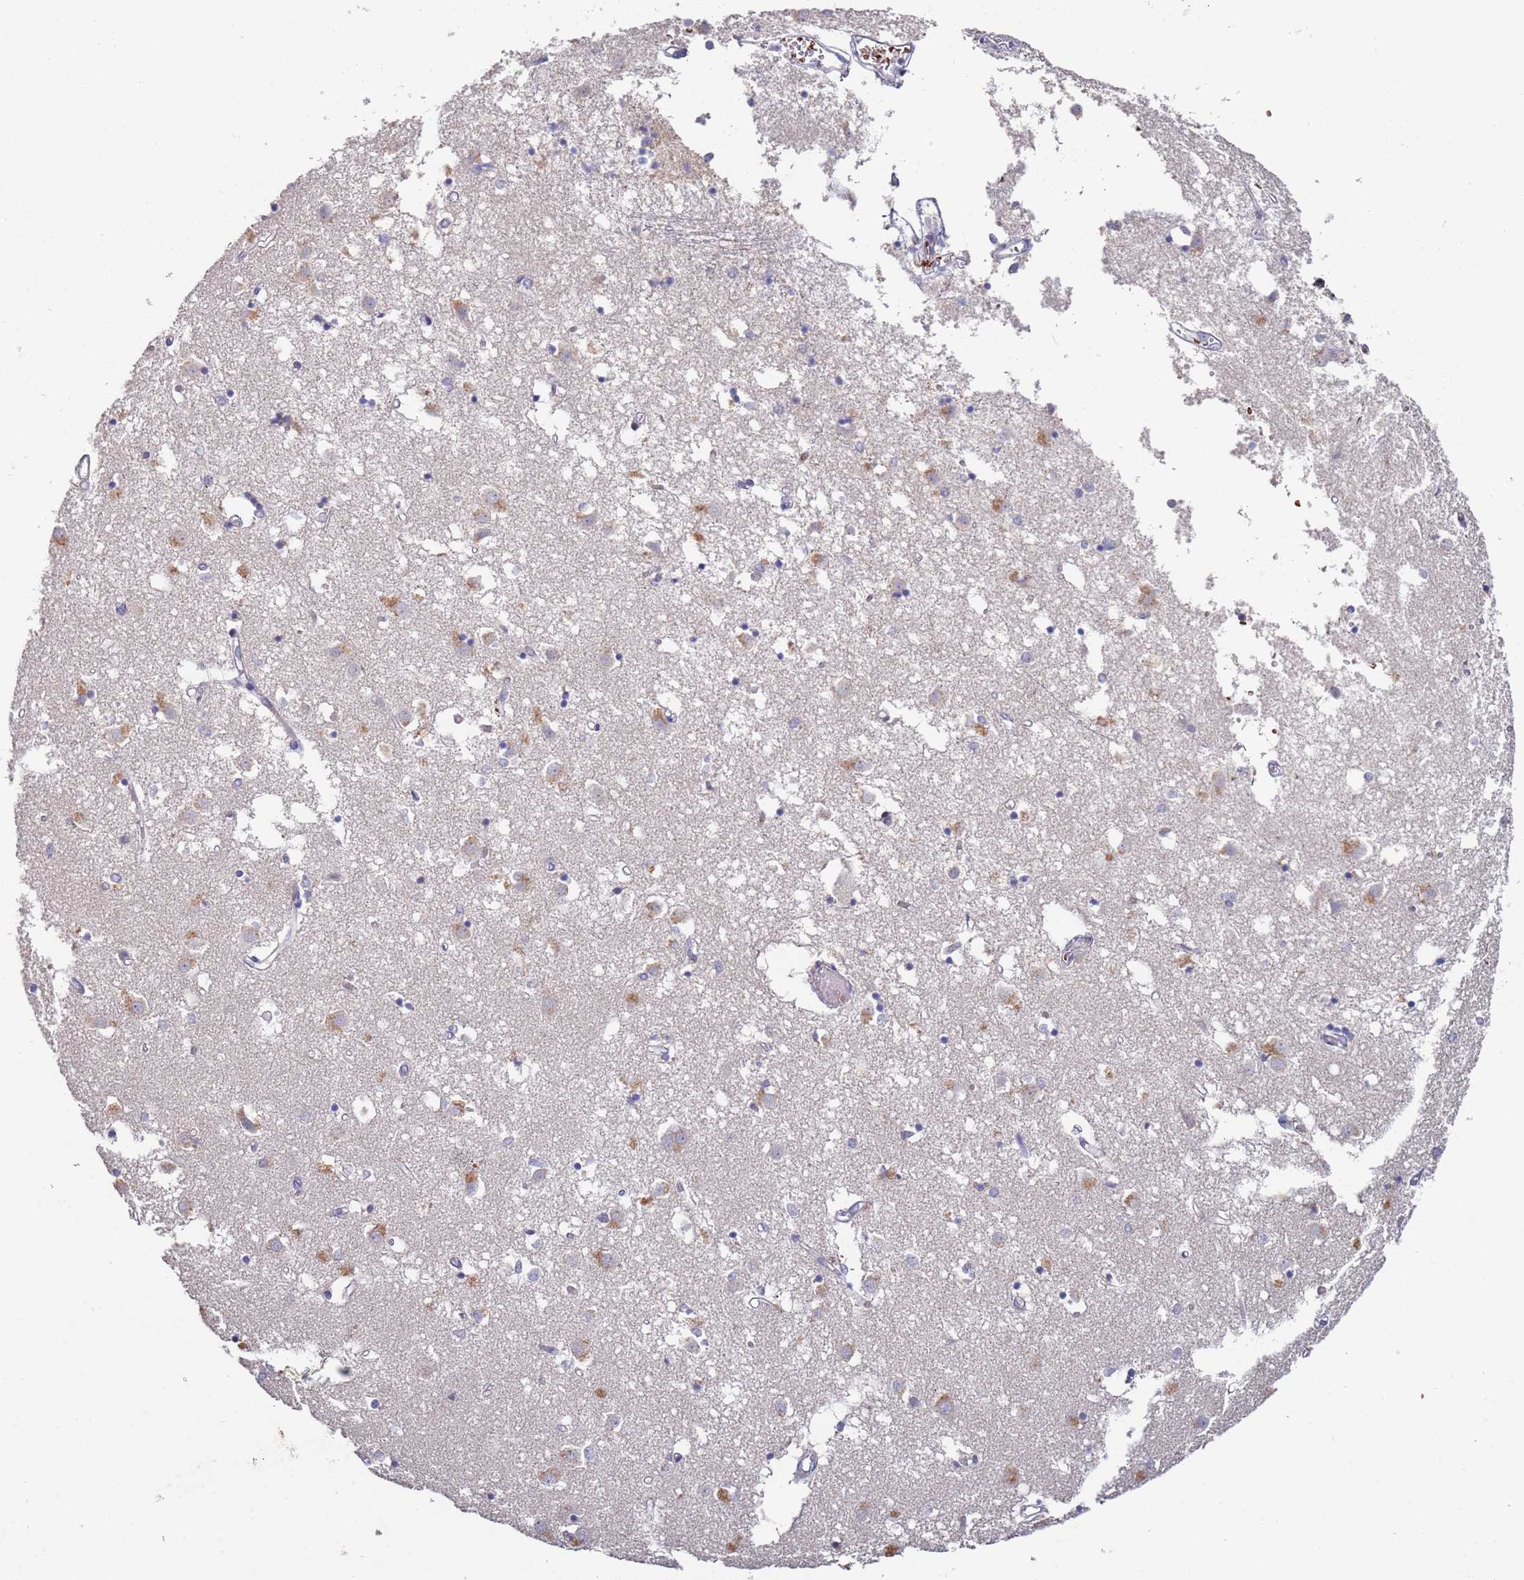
{"staining": {"intensity": "negative", "quantity": "none", "location": "none"}, "tissue": "caudate", "cell_type": "Glial cells", "image_type": "normal", "snomed": [{"axis": "morphology", "description": "Normal tissue, NOS"}, {"axis": "topography", "description": "Lateral ventricle wall"}], "caption": "There is no significant staining in glial cells of caudate.", "gene": "LACC1", "patient": {"sex": "male", "age": 70}}